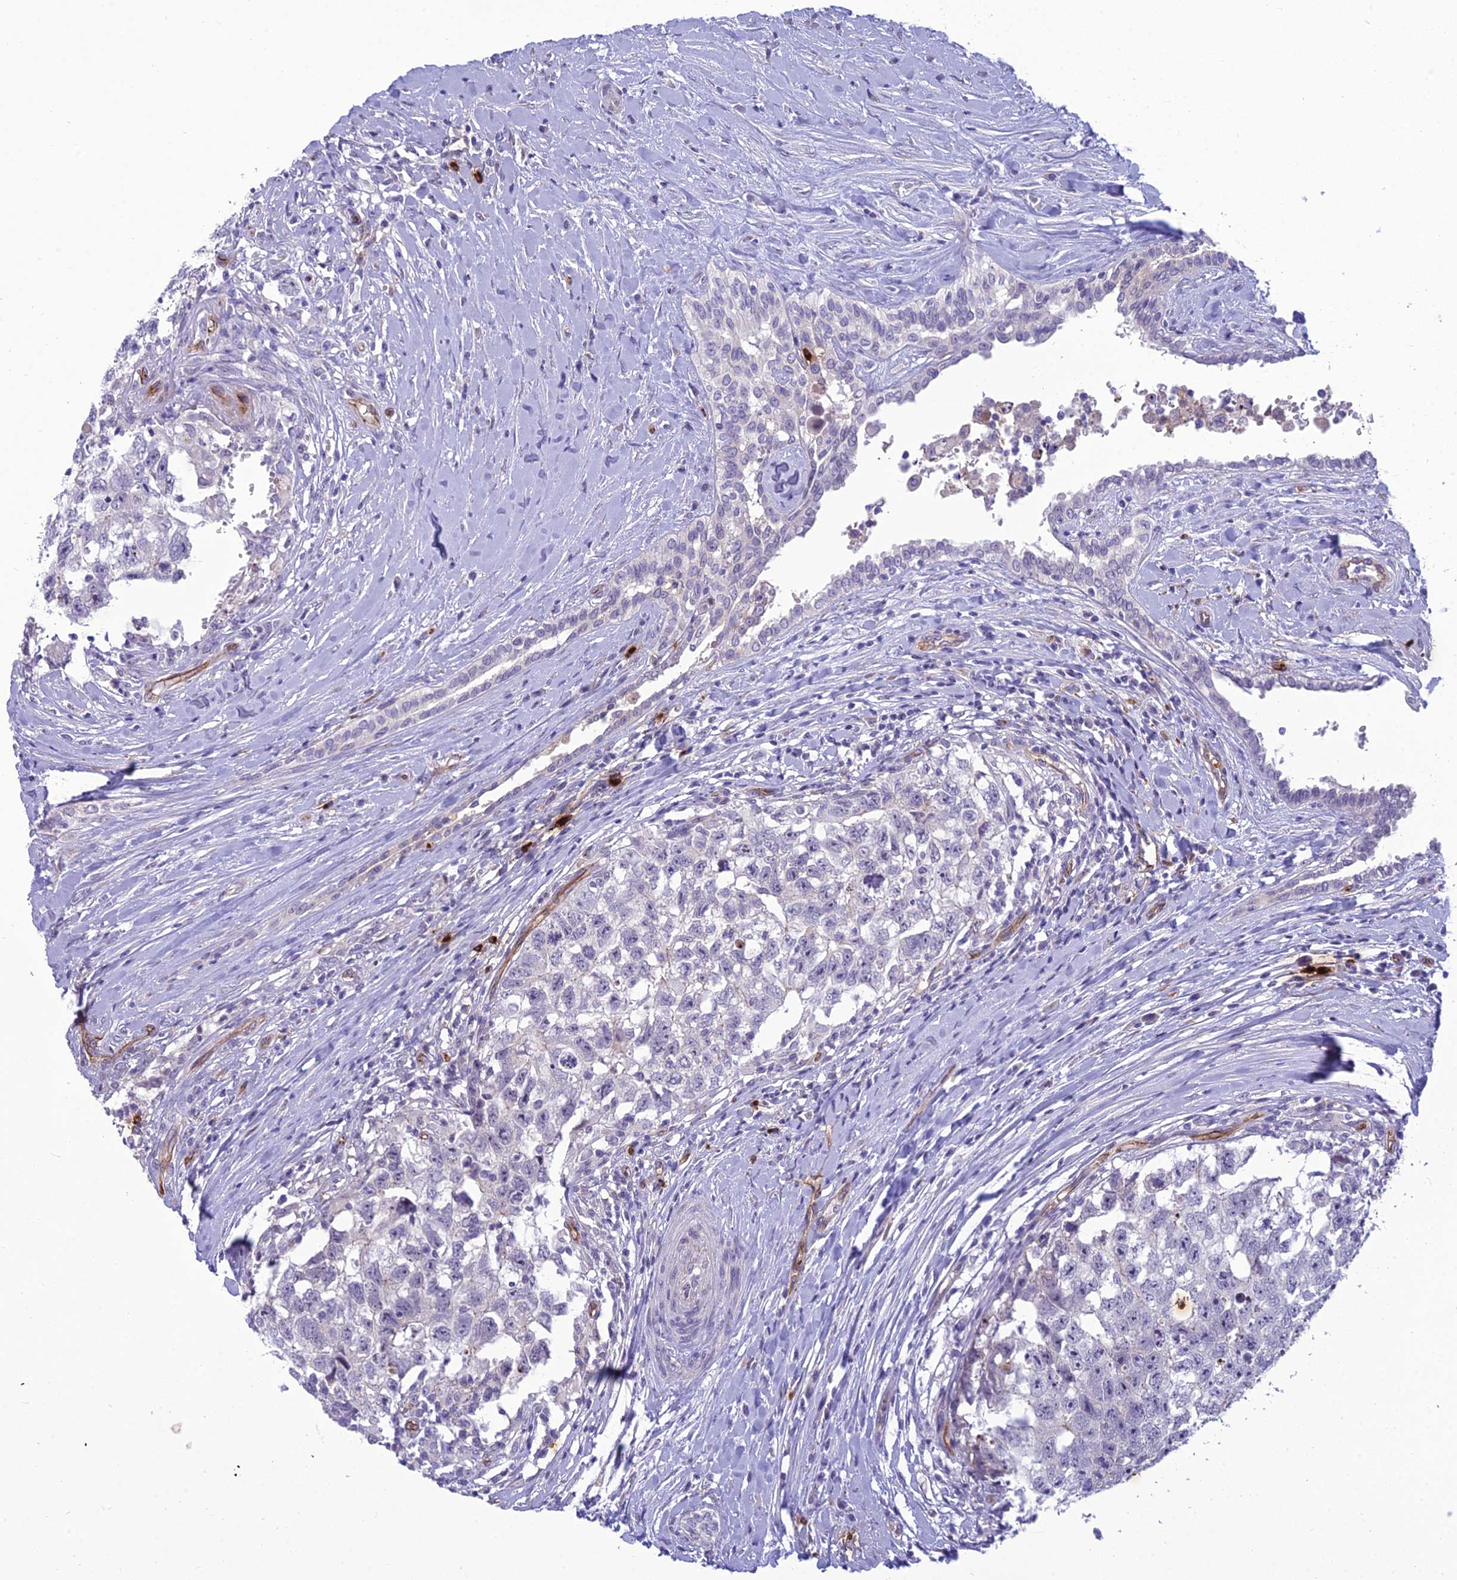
{"staining": {"intensity": "negative", "quantity": "none", "location": "none"}, "tissue": "testis cancer", "cell_type": "Tumor cells", "image_type": "cancer", "snomed": [{"axis": "morphology", "description": "Seminoma, NOS"}, {"axis": "morphology", "description": "Carcinoma, Embryonal, NOS"}, {"axis": "topography", "description": "Testis"}], "caption": "Micrograph shows no significant protein staining in tumor cells of testis cancer.", "gene": "BBS7", "patient": {"sex": "male", "age": 29}}